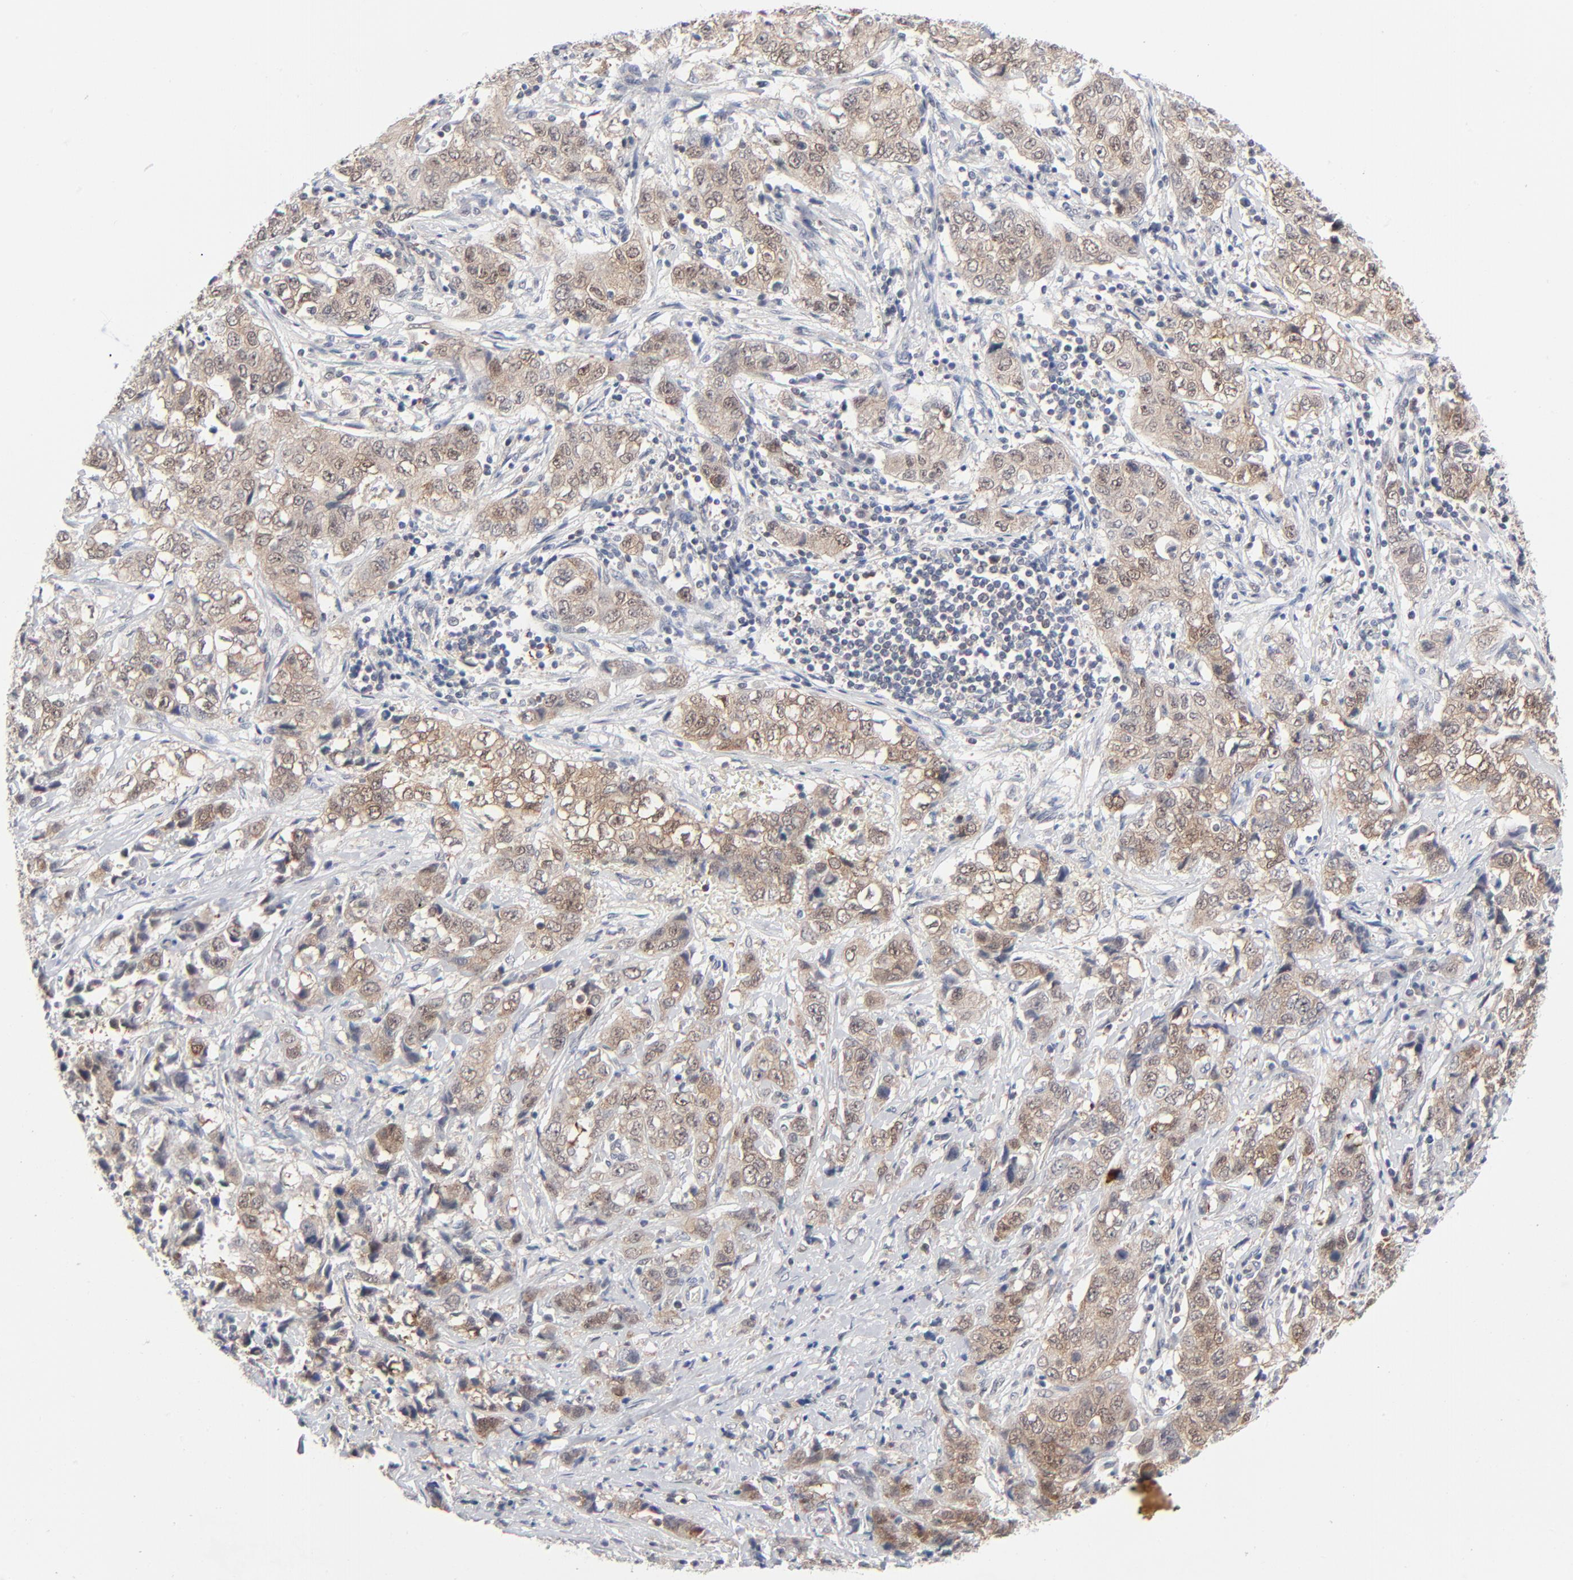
{"staining": {"intensity": "weak", "quantity": ">75%", "location": "cytoplasmic/membranous,nuclear"}, "tissue": "stomach cancer", "cell_type": "Tumor cells", "image_type": "cancer", "snomed": [{"axis": "morphology", "description": "Adenocarcinoma, NOS"}, {"axis": "topography", "description": "Stomach"}], "caption": "Adenocarcinoma (stomach) stained for a protein (brown) demonstrates weak cytoplasmic/membranous and nuclear positive positivity in about >75% of tumor cells.", "gene": "RPS6KB1", "patient": {"sex": "male", "age": 48}}